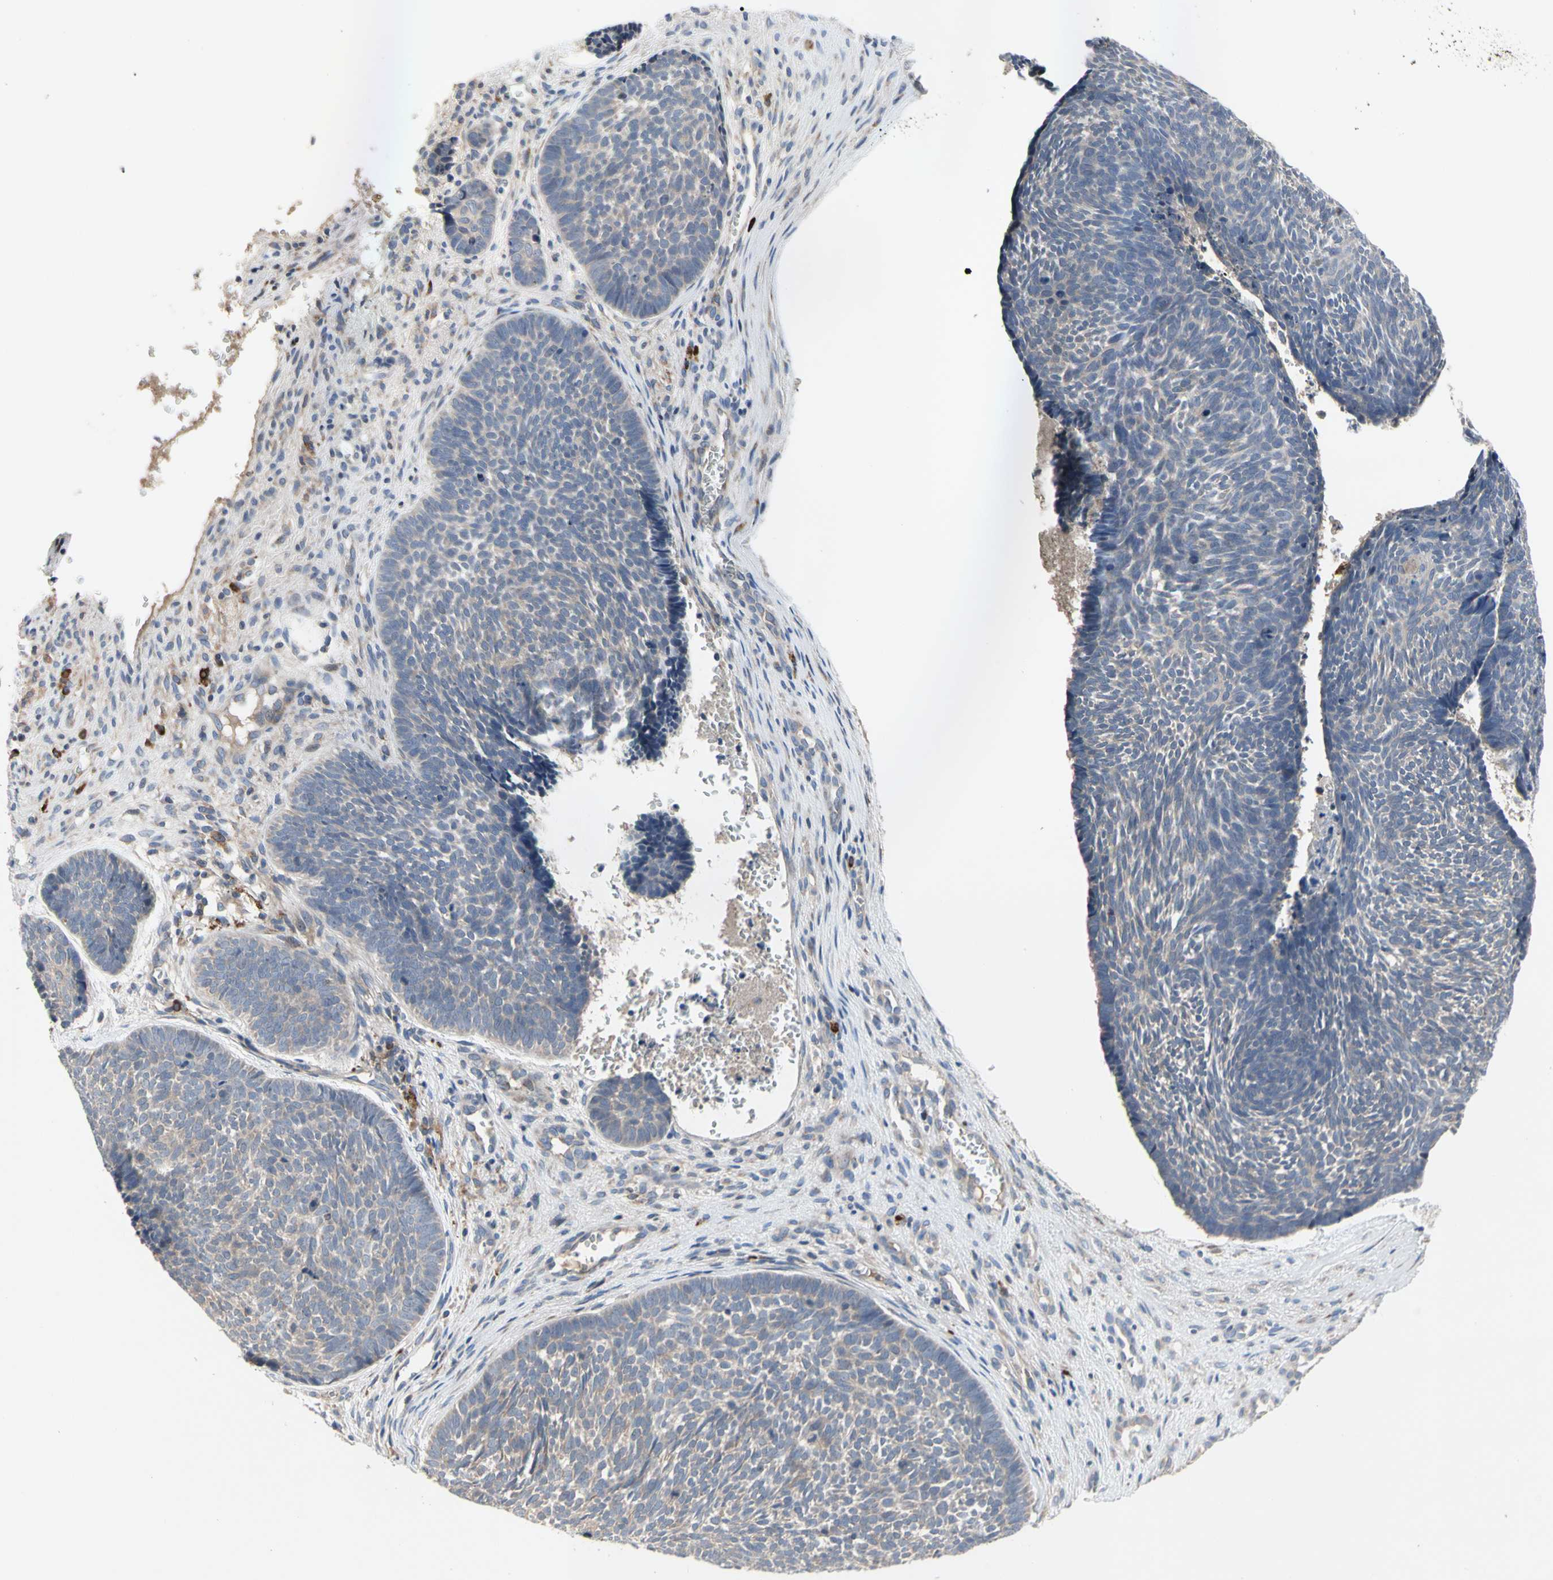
{"staining": {"intensity": "negative", "quantity": "none", "location": "none"}, "tissue": "skin cancer", "cell_type": "Tumor cells", "image_type": "cancer", "snomed": [{"axis": "morphology", "description": "Basal cell carcinoma"}, {"axis": "topography", "description": "Skin"}], "caption": "Immunohistochemical staining of skin cancer displays no significant staining in tumor cells.", "gene": "MMEL1", "patient": {"sex": "male", "age": 84}}